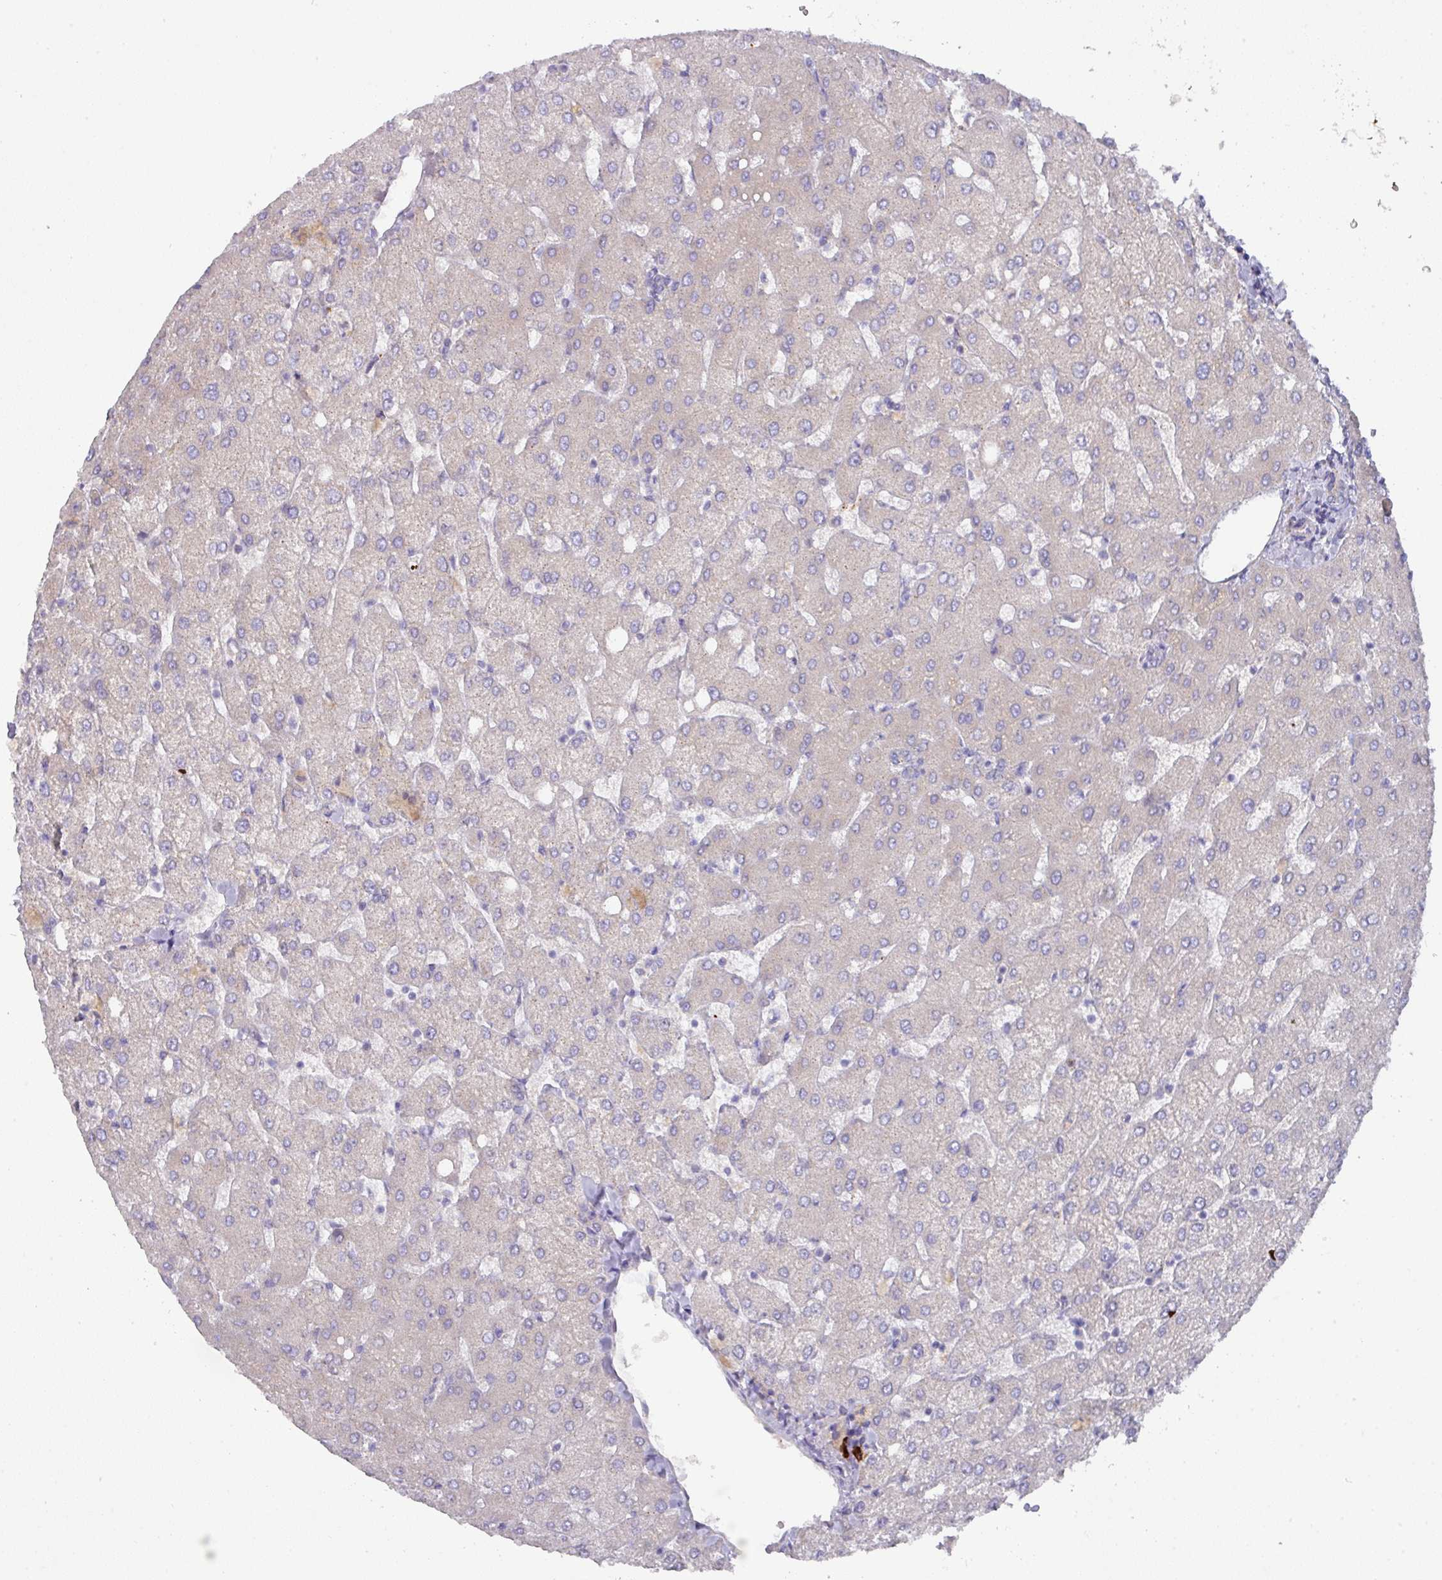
{"staining": {"intensity": "negative", "quantity": "none", "location": "none"}, "tissue": "liver", "cell_type": "Cholangiocytes", "image_type": "normal", "snomed": [{"axis": "morphology", "description": "Normal tissue, NOS"}, {"axis": "topography", "description": "Liver"}], "caption": "Cholangiocytes are negative for protein expression in benign human liver. Brightfield microscopy of IHC stained with DAB (3,3'-diaminobenzidine) (brown) and hematoxylin (blue), captured at high magnification.", "gene": "IL4R", "patient": {"sex": "female", "age": 54}}